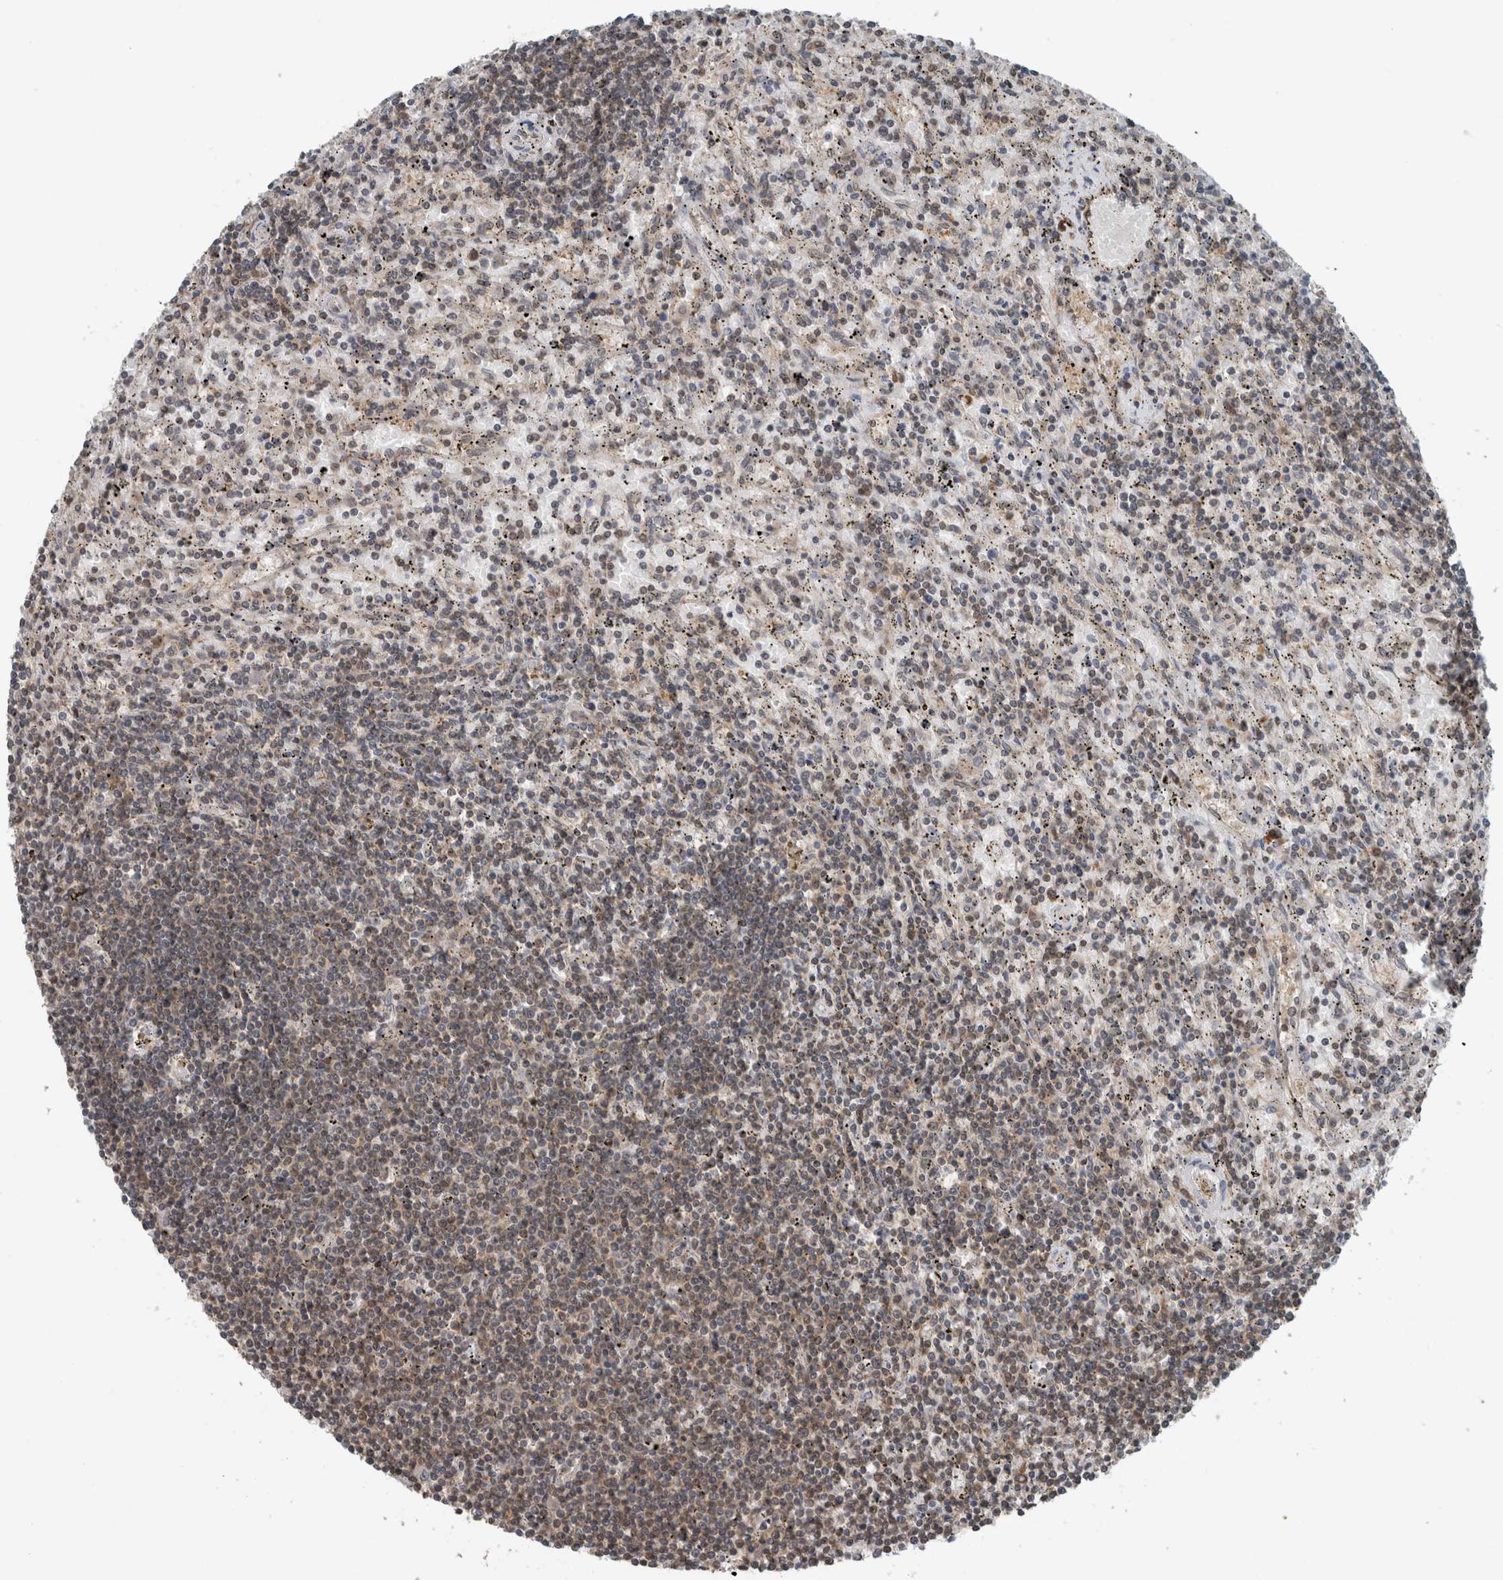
{"staining": {"intensity": "weak", "quantity": "25%-75%", "location": "cytoplasmic/membranous"}, "tissue": "lymphoma", "cell_type": "Tumor cells", "image_type": "cancer", "snomed": [{"axis": "morphology", "description": "Malignant lymphoma, non-Hodgkin's type, Low grade"}, {"axis": "topography", "description": "Spleen"}], "caption": "The immunohistochemical stain highlights weak cytoplasmic/membranous positivity in tumor cells of lymphoma tissue.", "gene": "SPAG7", "patient": {"sex": "male", "age": 76}}